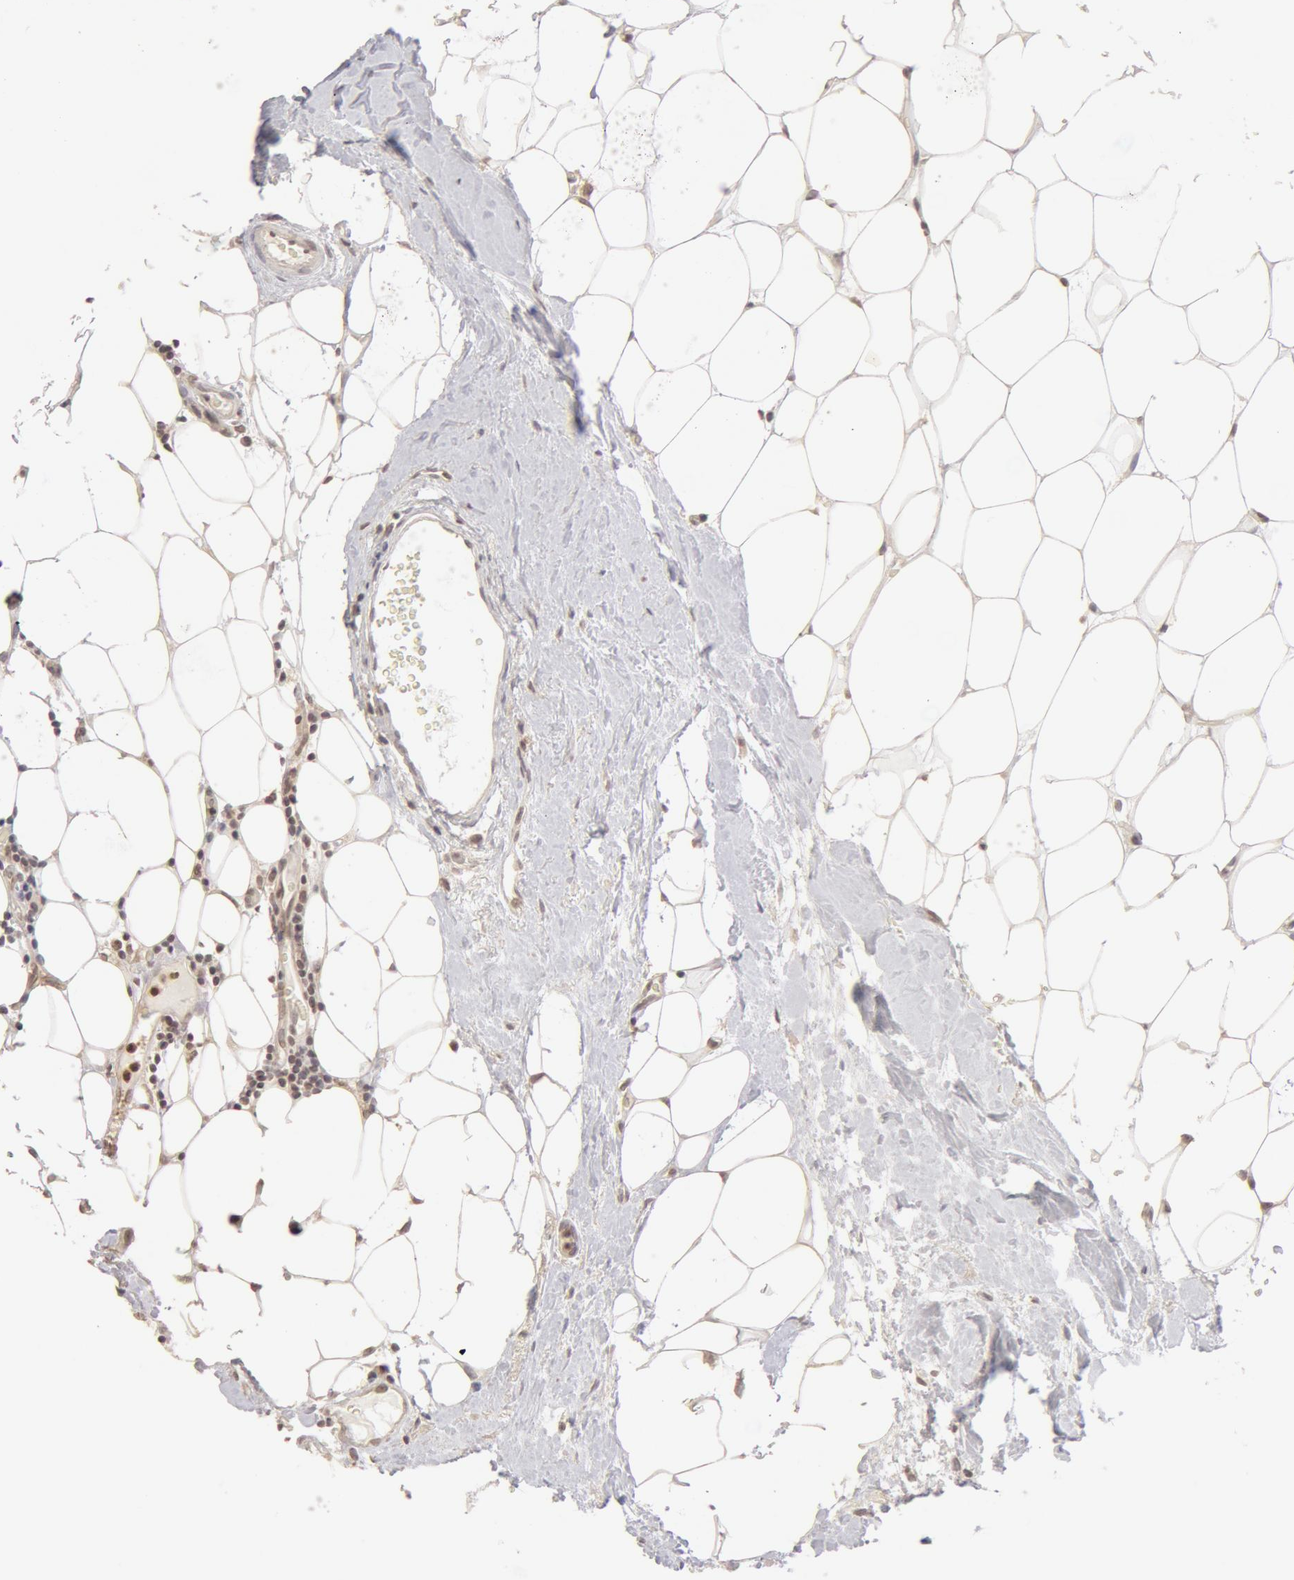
{"staining": {"intensity": "weak", "quantity": ">75%", "location": "cytoplasmic/membranous,nuclear"}, "tissue": "breast cancer", "cell_type": "Tumor cells", "image_type": "cancer", "snomed": [{"axis": "morphology", "description": "Duct carcinoma"}, {"axis": "topography", "description": "Breast"}], "caption": "Immunohistochemical staining of breast cancer reveals weak cytoplasmic/membranous and nuclear protein staining in about >75% of tumor cells.", "gene": "ADAM10", "patient": {"sex": "female", "age": 68}}